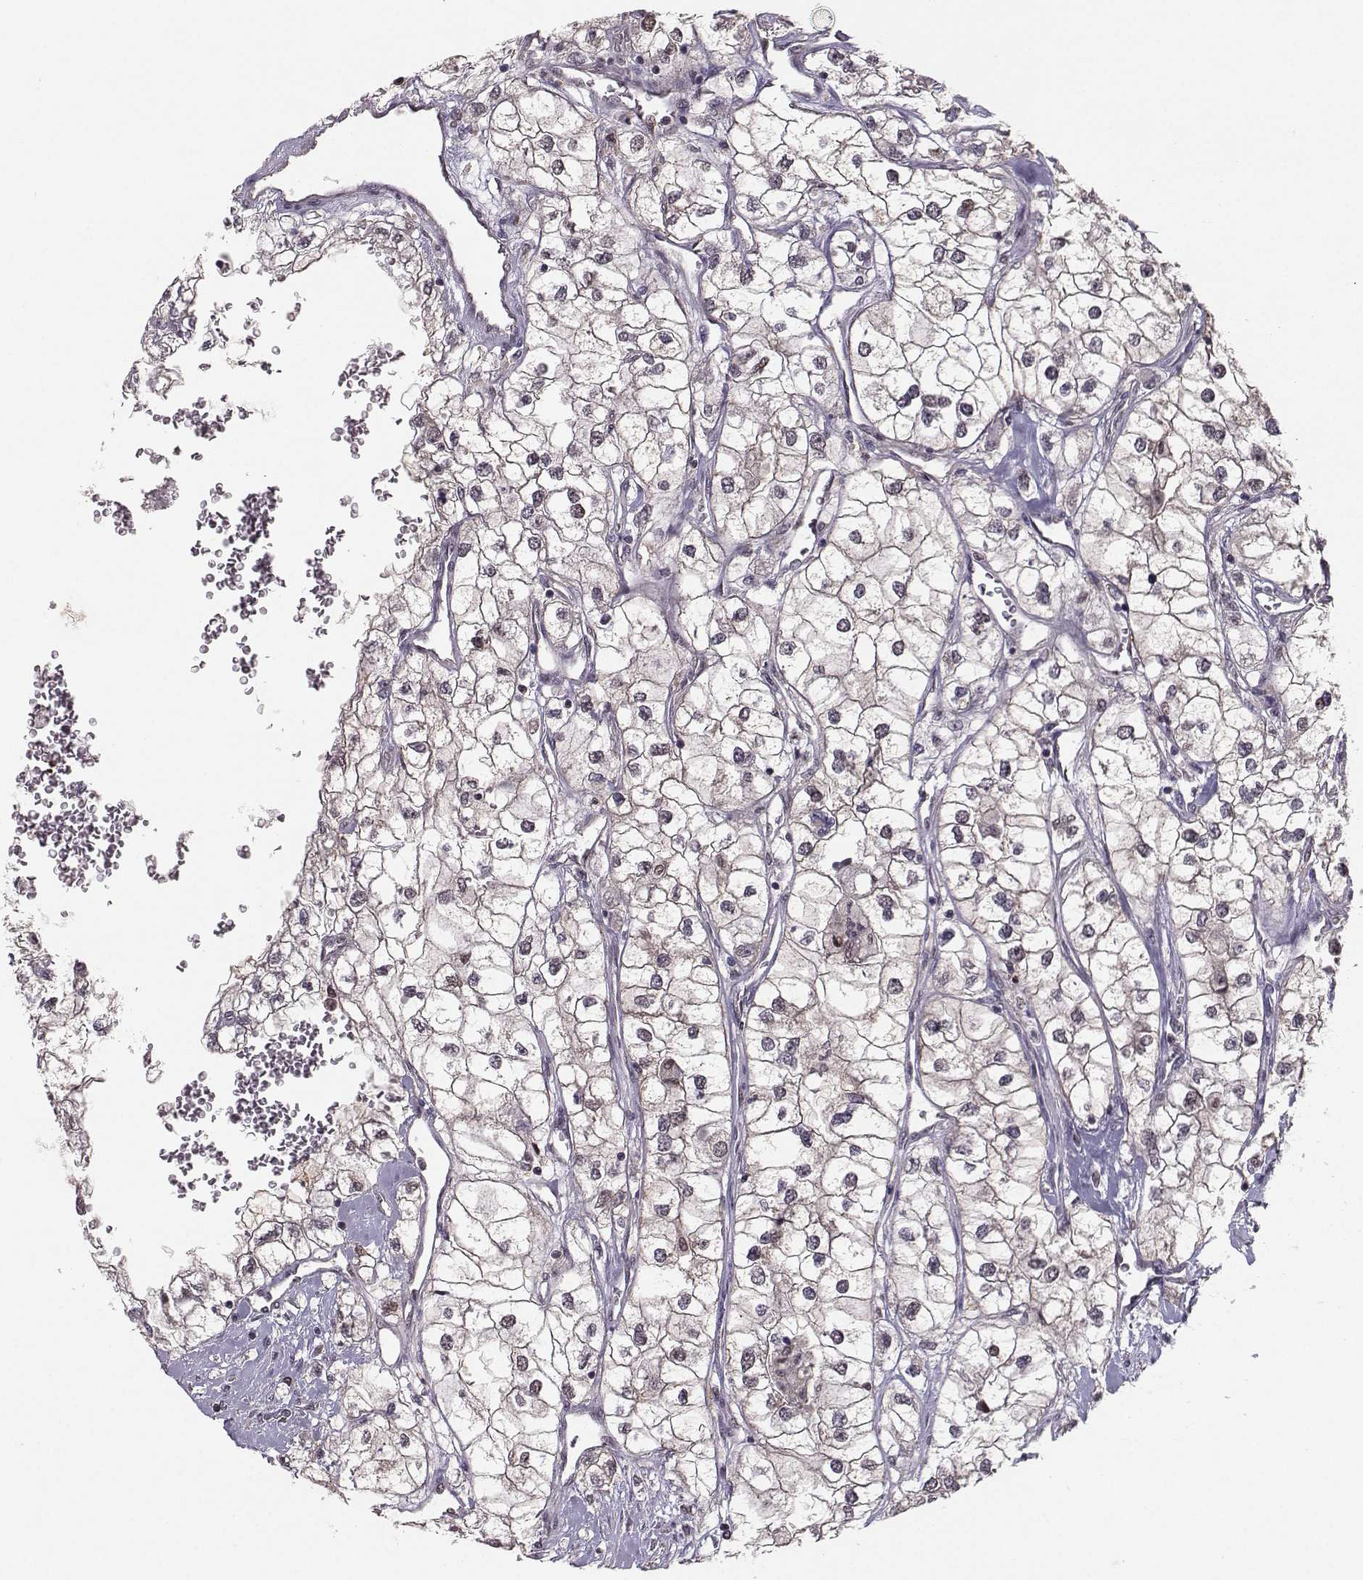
{"staining": {"intensity": "negative", "quantity": "none", "location": "none"}, "tissue": "renal cancer", "cell_type": "Tumor cells", "image_type": "cancer", "snomed": [{"axis": "morphology", "description": "Adenocarcinoma, NOS"}, {"axis": "topography", "description": "Kidney"}], "caption": "A micrograph of renal cancer (adenocarcinoma) stained for a protein shows no brown staining in tumor cells. (DAB IHC with hematoxylin counter stain).", "gene": "PKP2", "patient": {"sex": "male", "age": 59}}